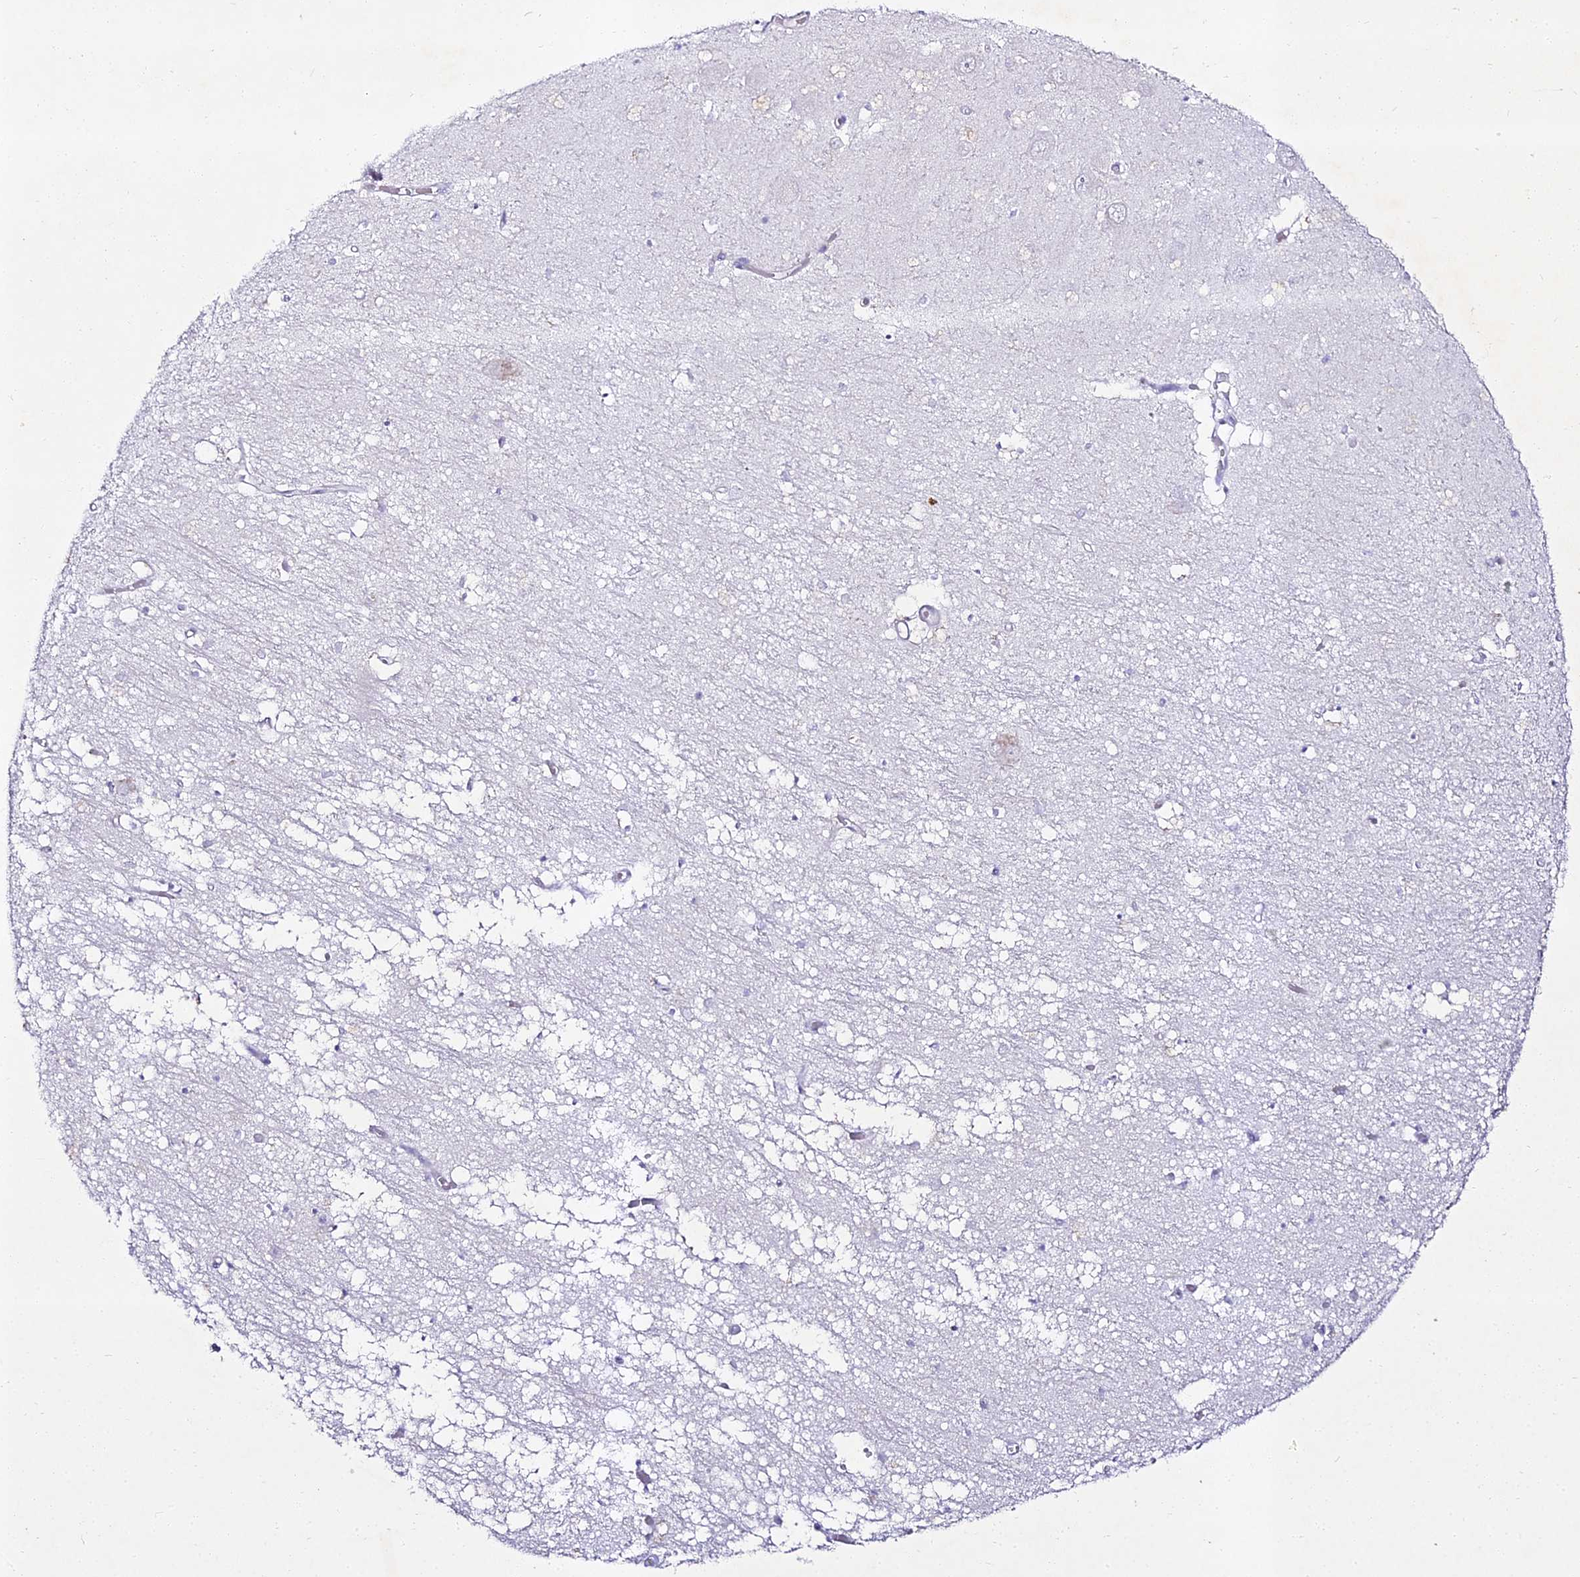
{"staining": {"intensity": "negative", "quantity": "none", "location": "none"}, "tissue": "hippocampus", "cell_type": "Glial cells", "image_type": "normal", "snomed": [{"axis": "morphology", "description": "Normal tissue, NOS"}, {"axis": "topography", "description": "Hippocampus"}], "caption": "IHC histopathology image of benign hippocampus: human hippocampus stained with DAB exhibits no significant protein expression in glial cells. (Immunohistochemistry (ihc), brightfield microscopy, high magnification).", "gene": "ALPG", "patient": {"sex": "male", "age": 70}}